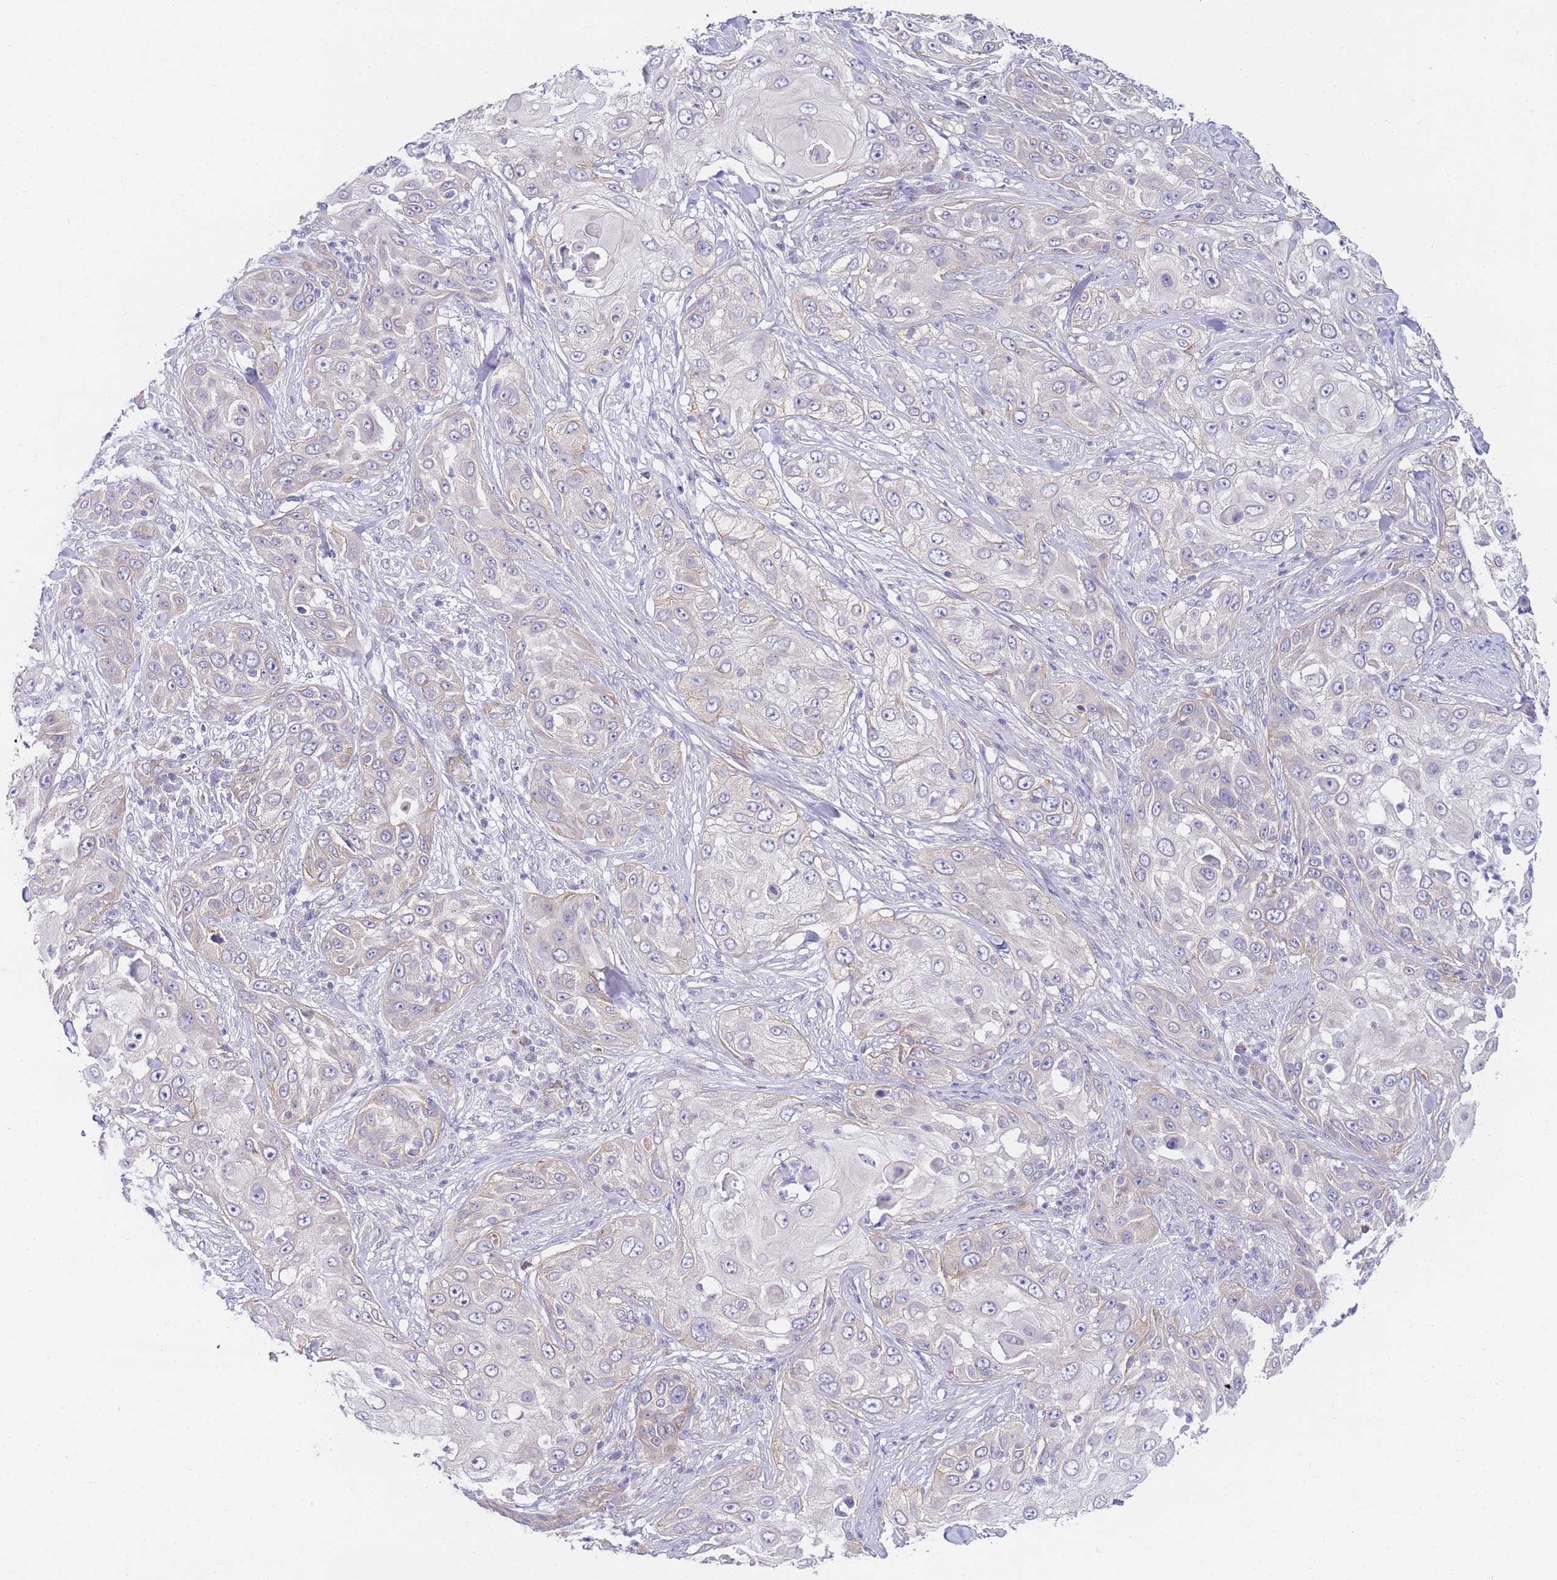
{"staining": {"intensity": "negative", "quantity": "none", "location": "none"}, "tissue": "skin cancer", "cell_type": "Tumor cells", "image_type": "cancer", "snomed": [{"axis": "morphology", "description": "Squamous cell carcinoma, NOS"}, {"axis": "topography", "description": "Skin"}], "caption": "Protein analysis of skin squamous cell carcinoma demonstrates no significant staining in tumor cells. (DAB immunohistochemistry (IHC), high magnification).", "gene": "PDCD7", "patient": {"sex": "female", "age": 44}}